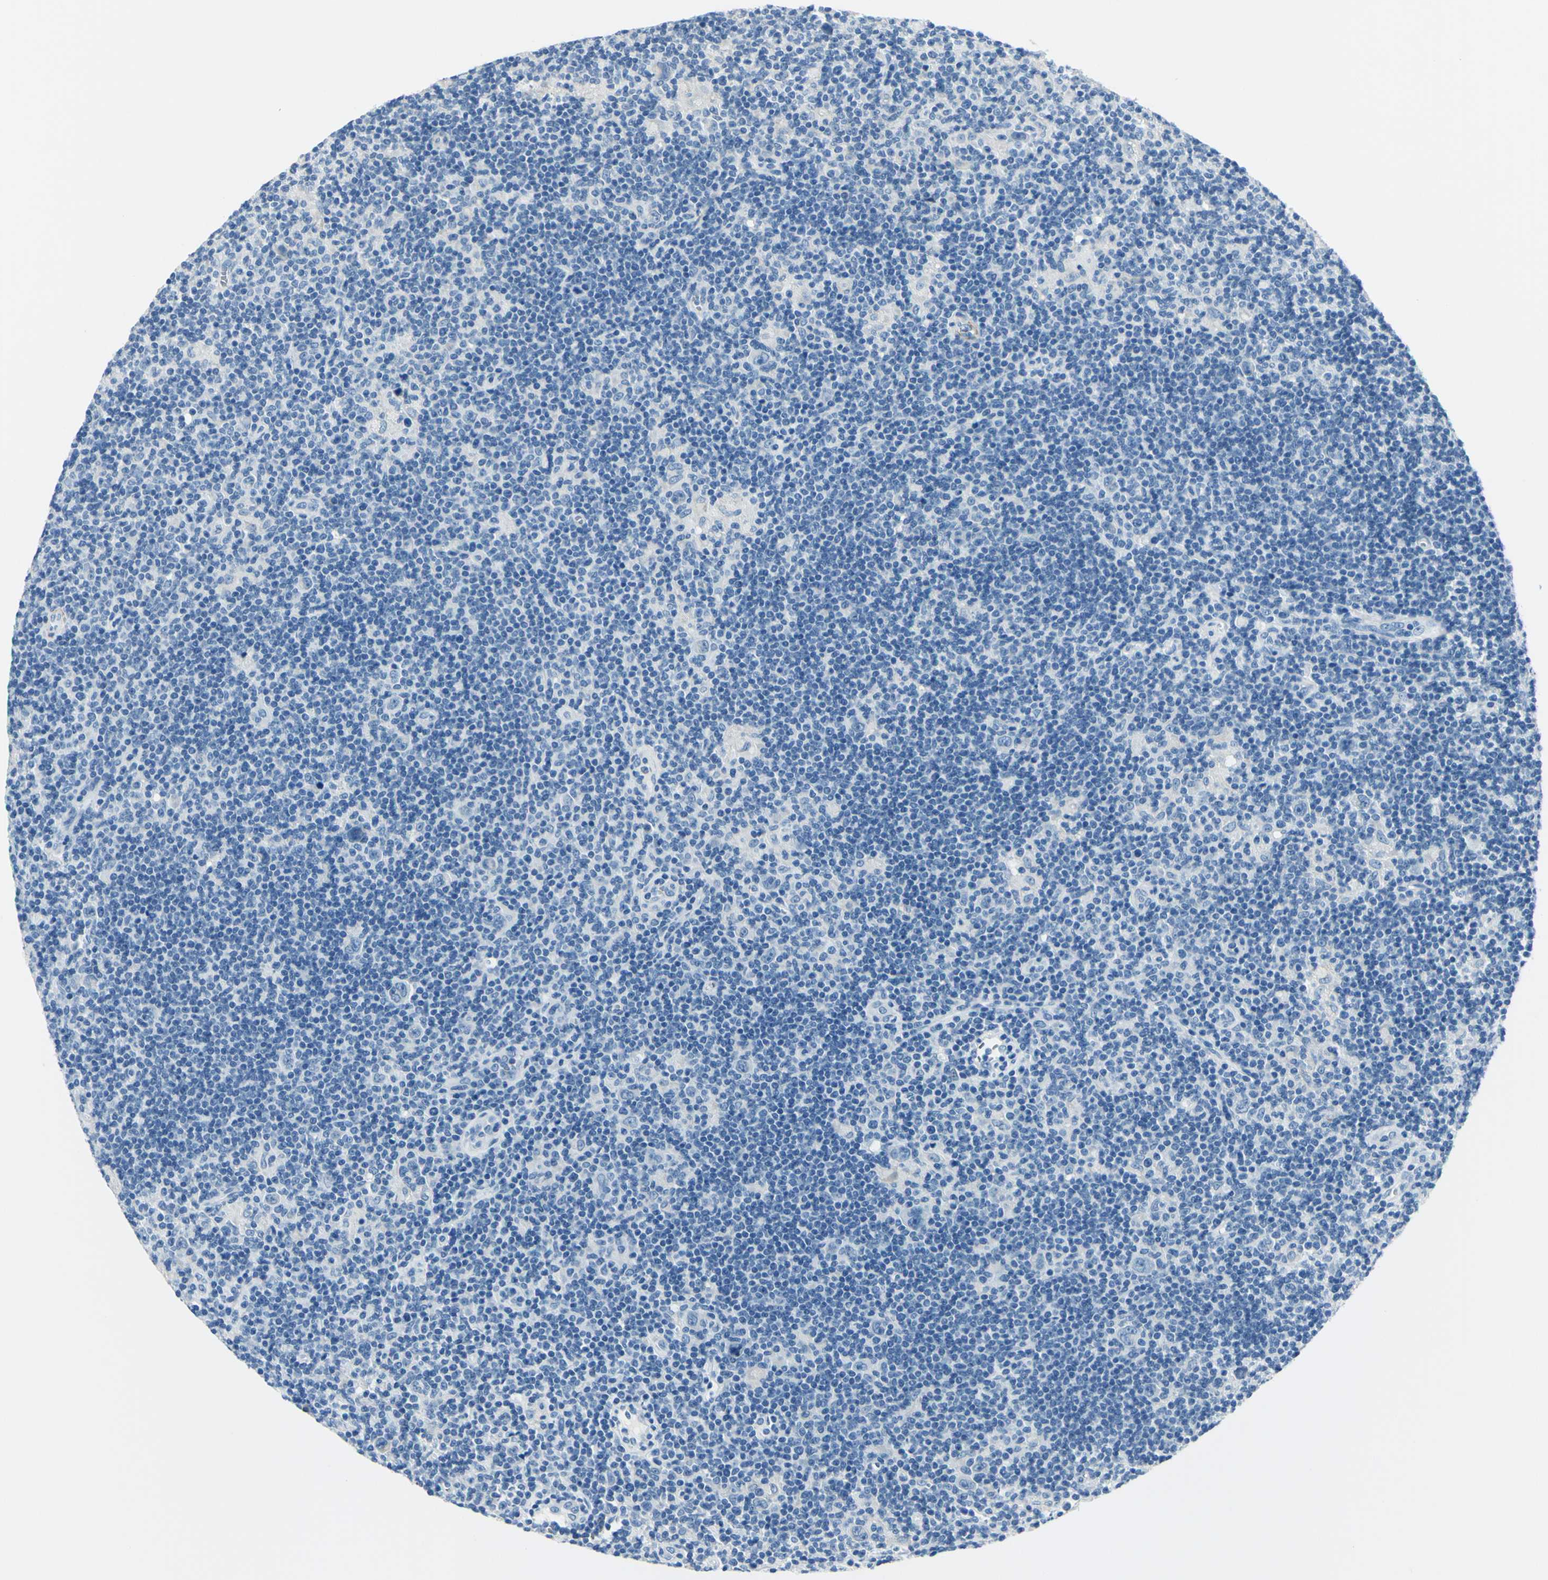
{"staining": {"intensity": "negative", "quantity": "none", "location": "none"}, "tissue": "lymphoma", "cell_type": "Tumor cells", "image_type": "cancer", "snomed": [{"axis": "morphology", "description": "Hodgkin's disease, NOS"}, {"axis": "topography", "description": "Lymph node"}], "caption": "Hodgkin's disease stained for a protein using immunohistochemistry demonstrates no staining tumor cells.", "gene": "CDH15", "patient": {"sex": "female", "age": 57}}